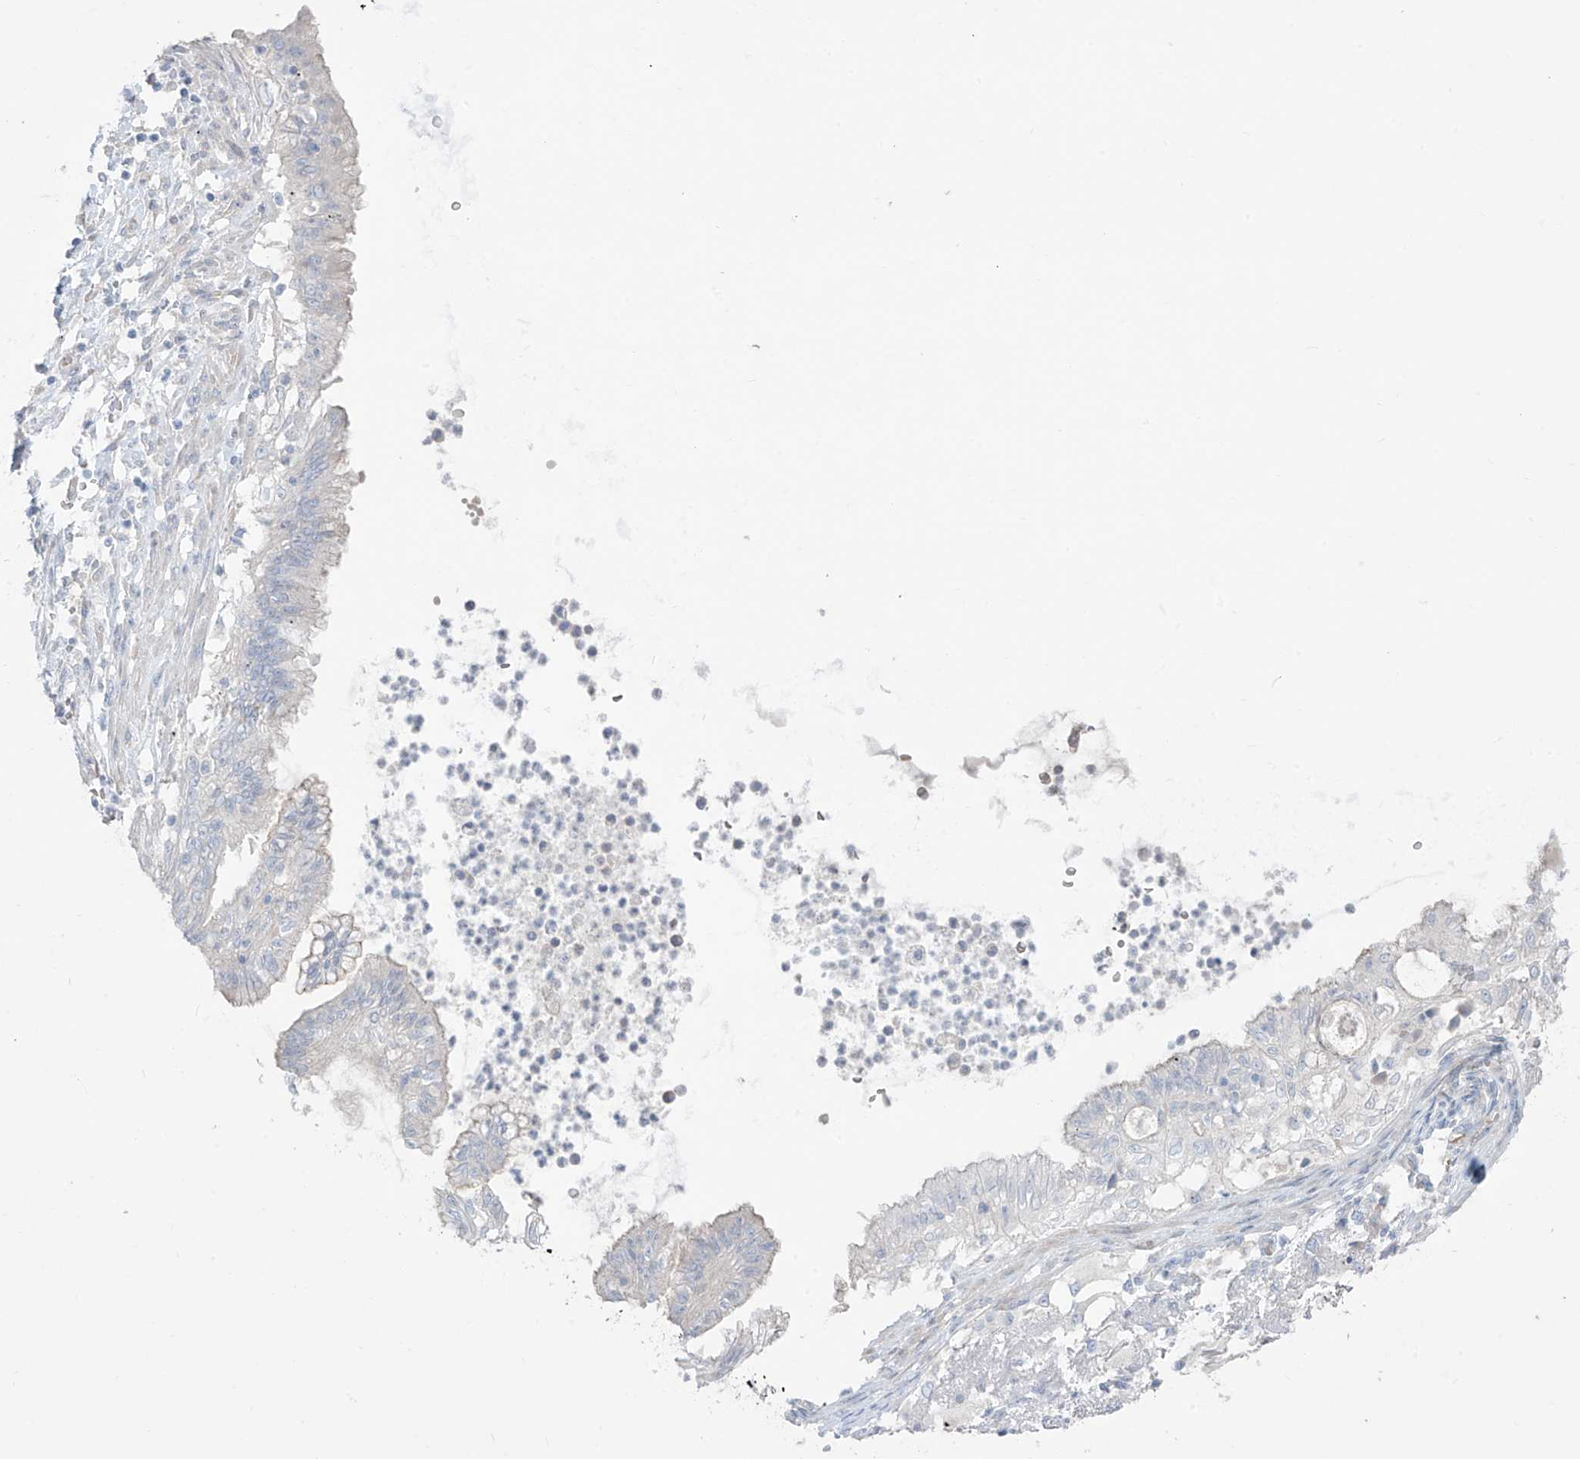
{"staining": {"intensity": "negative", "quantity": "none", "location": "none"}, "tissue": "lung cancer", "cell_type": "Tumor cells", "image_type": "cancer", "snomed": [{"axis": "morphology", "description": "Adenocarcinoma, NOS"}, {"axis": "topography", "description": "Lung"}], "caption": "Immunohistochemical staining of lung cancer (adenocarcinoma) exhibits no significant positivity in tumor cells.", "gene": "ASPRV1", "patient": {"sex": "female", "age": 70}}